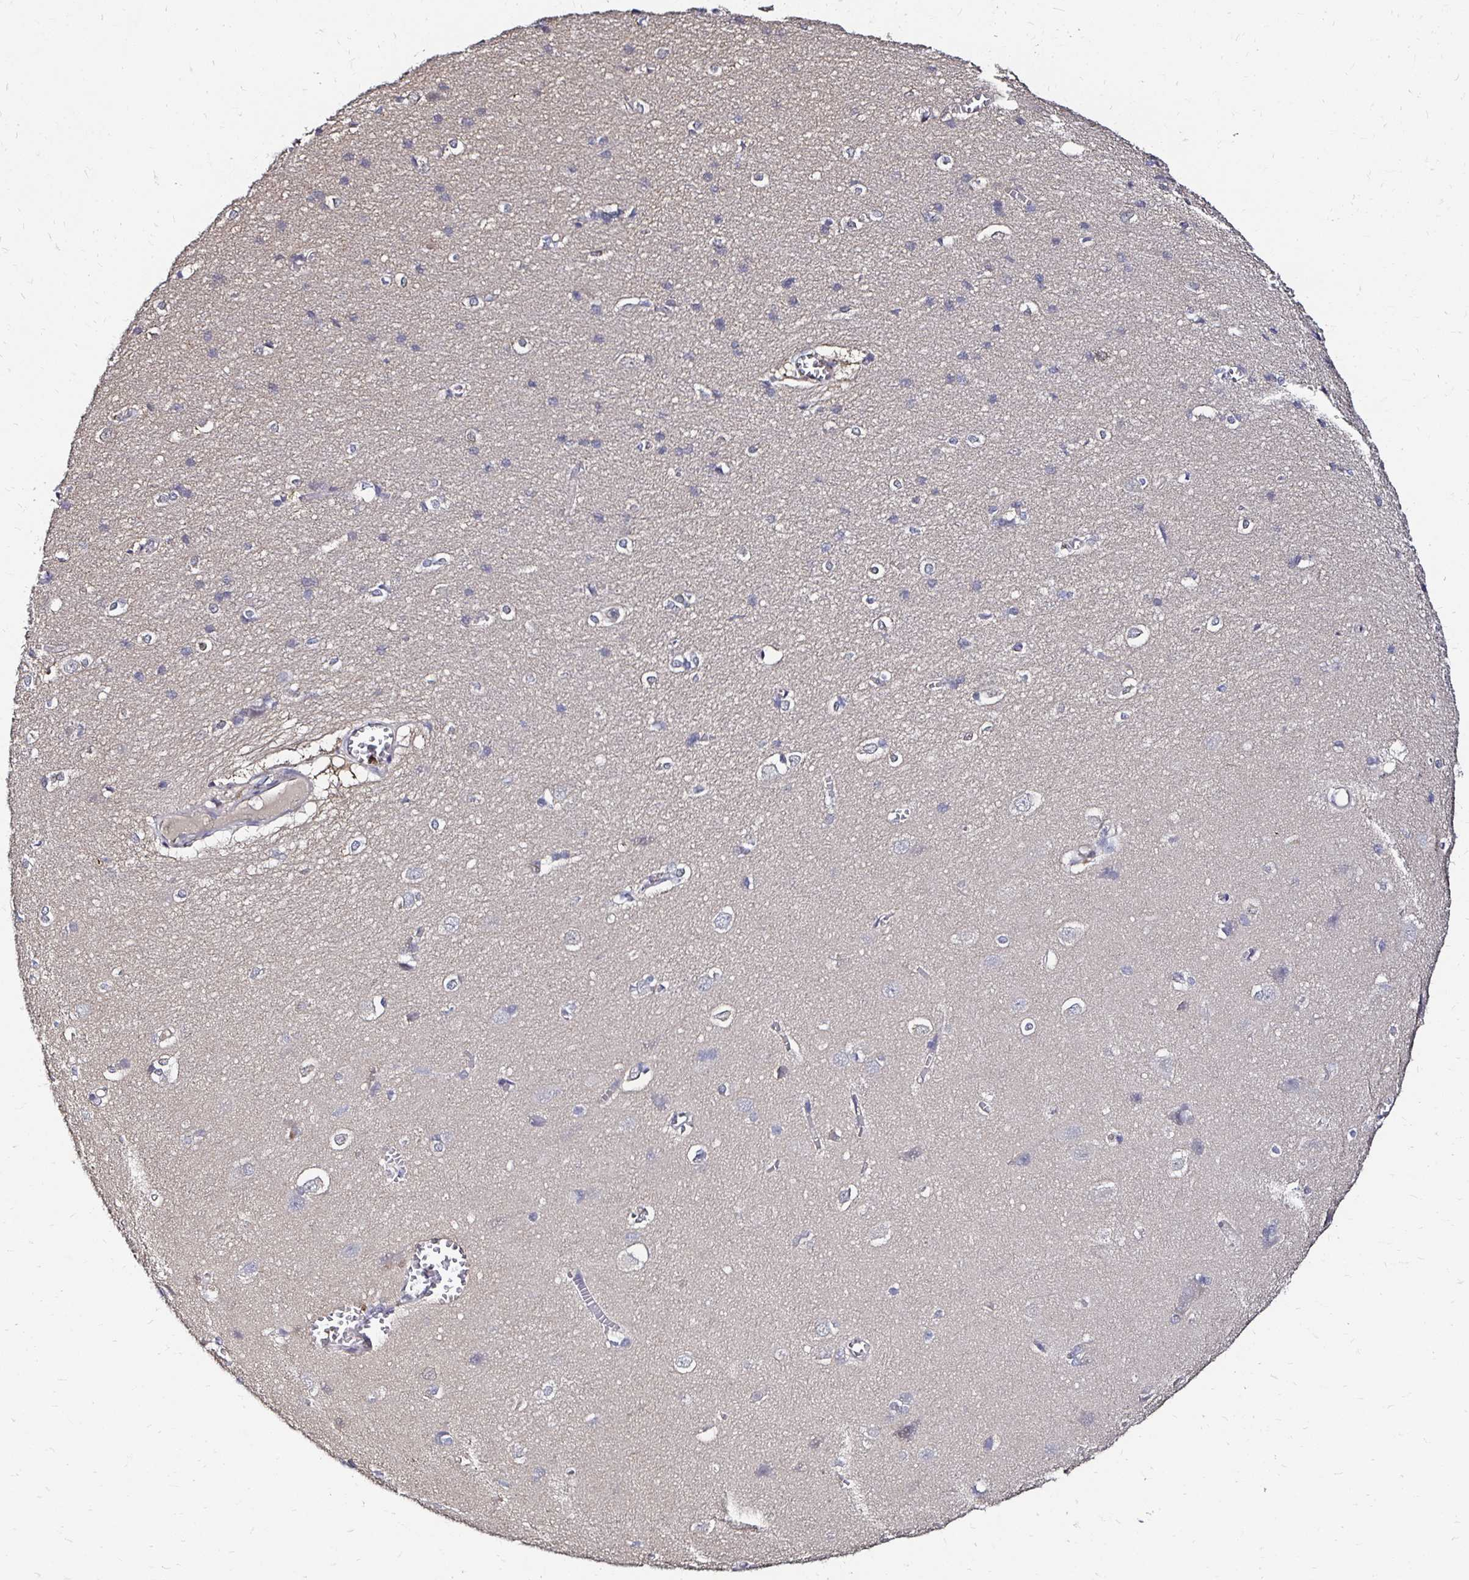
{"staining": {"intensity": "negative", "quantity": "none", "location": "none"}, "tissue": "cerebral cortex", "cell_type": "Endothelial cells", "image_type": "normal", "snomed": [{"axis": "morphology", "description": "Normal tissue, NOS"}, {"axis": "topography", "description": "Cerebral cortex"}], "caption": "Endothelial cells are negative for protein expression in benign human cerebral cortex.", "gene": "TXN", "patient": {"sex": "male", "age": 37}}